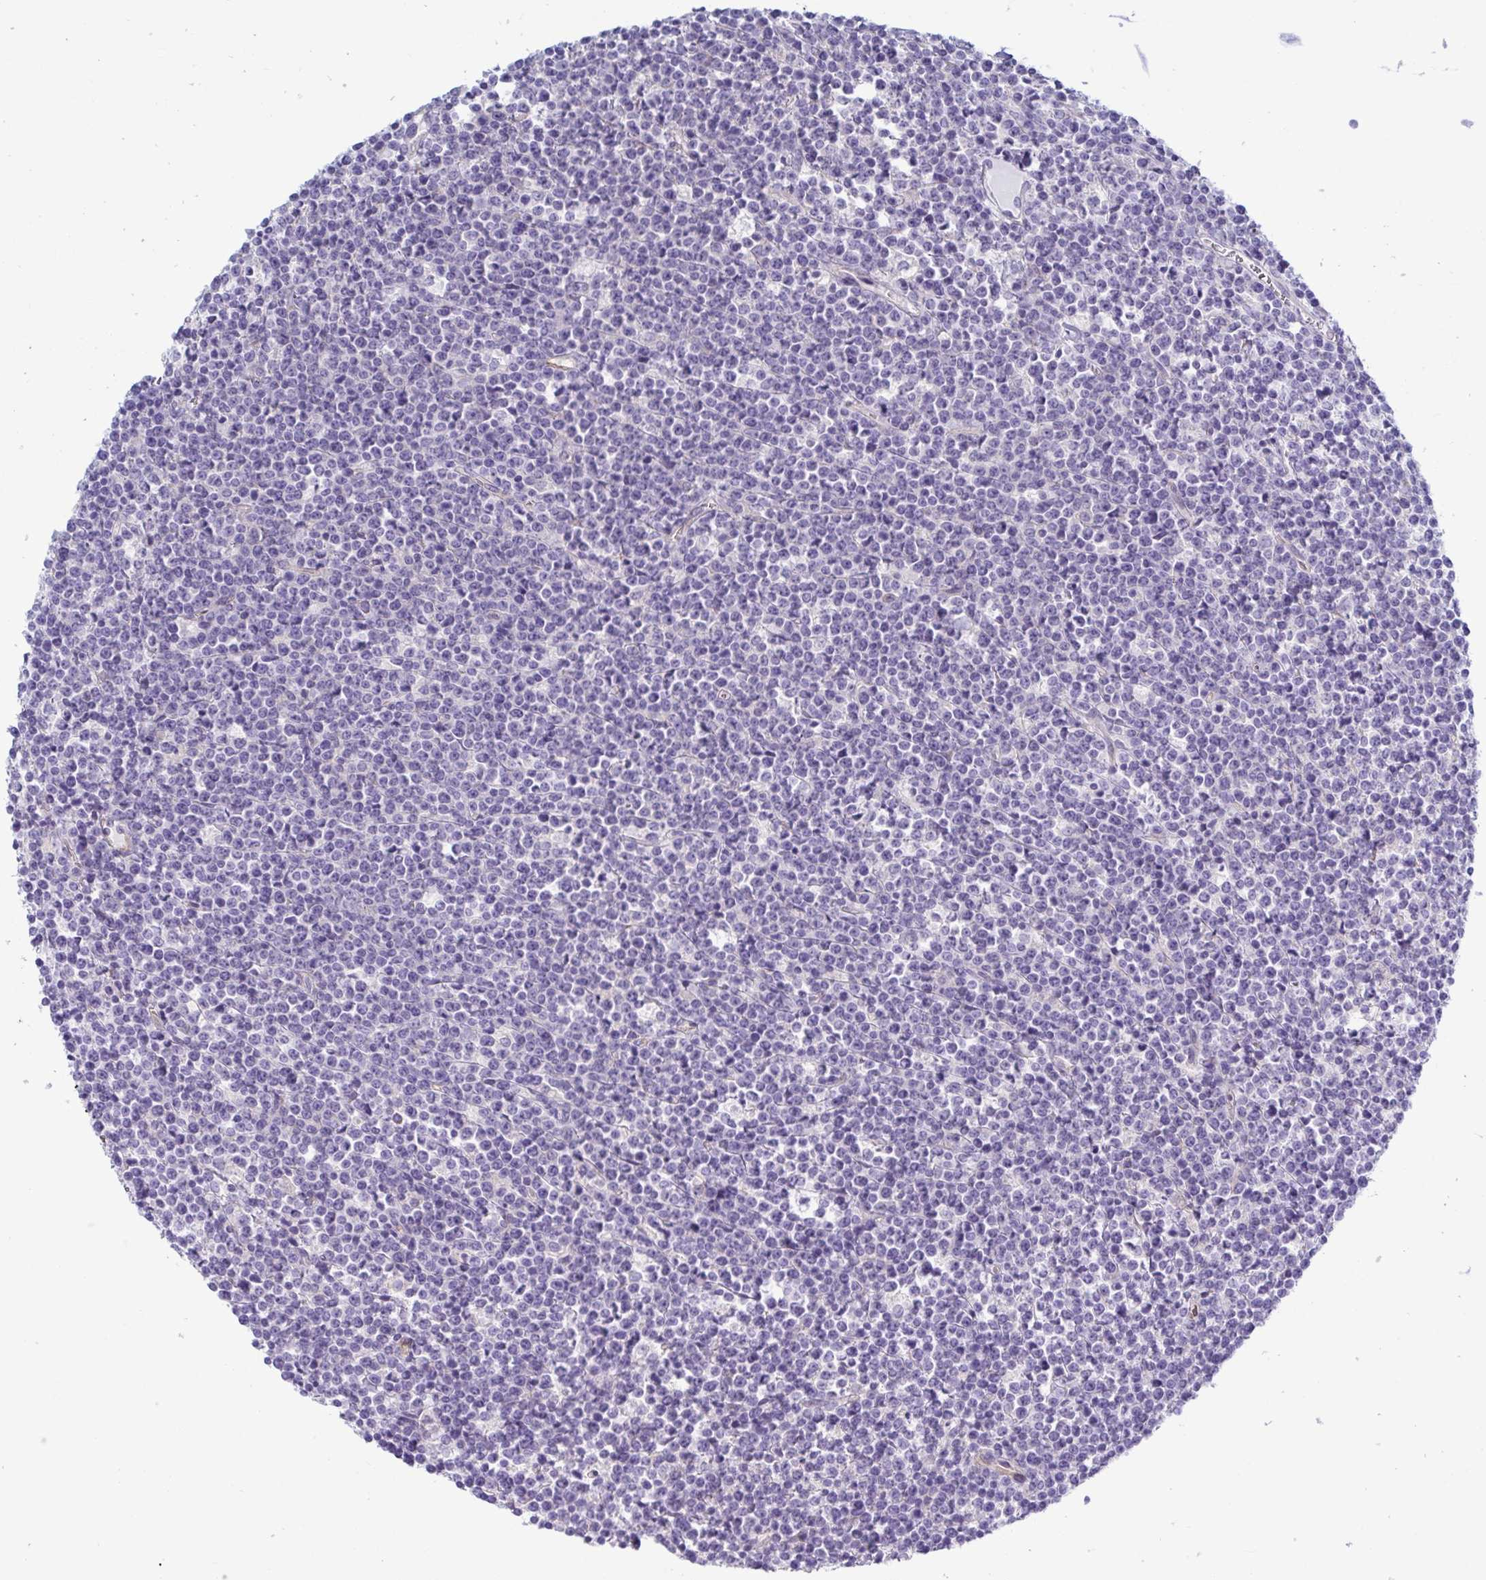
{"staining": {"intensity": "negative", "quantity": "none", "location": "none"}, "tissue": "lymphoma", "cell_type": "Tumor cells", "image_type": "cancer", "snomed": [{"axis": "morphology", "description": "Malignant lymphoma, non-Hodgkin's type, High grade"}, {"axis": "topography", "description": "Ovary"}], "caption": "The image reveals no staining of tumor cells in lymphoma.", "gene": "TNNI2", "patient": {"sex": "female", "age": 56}}